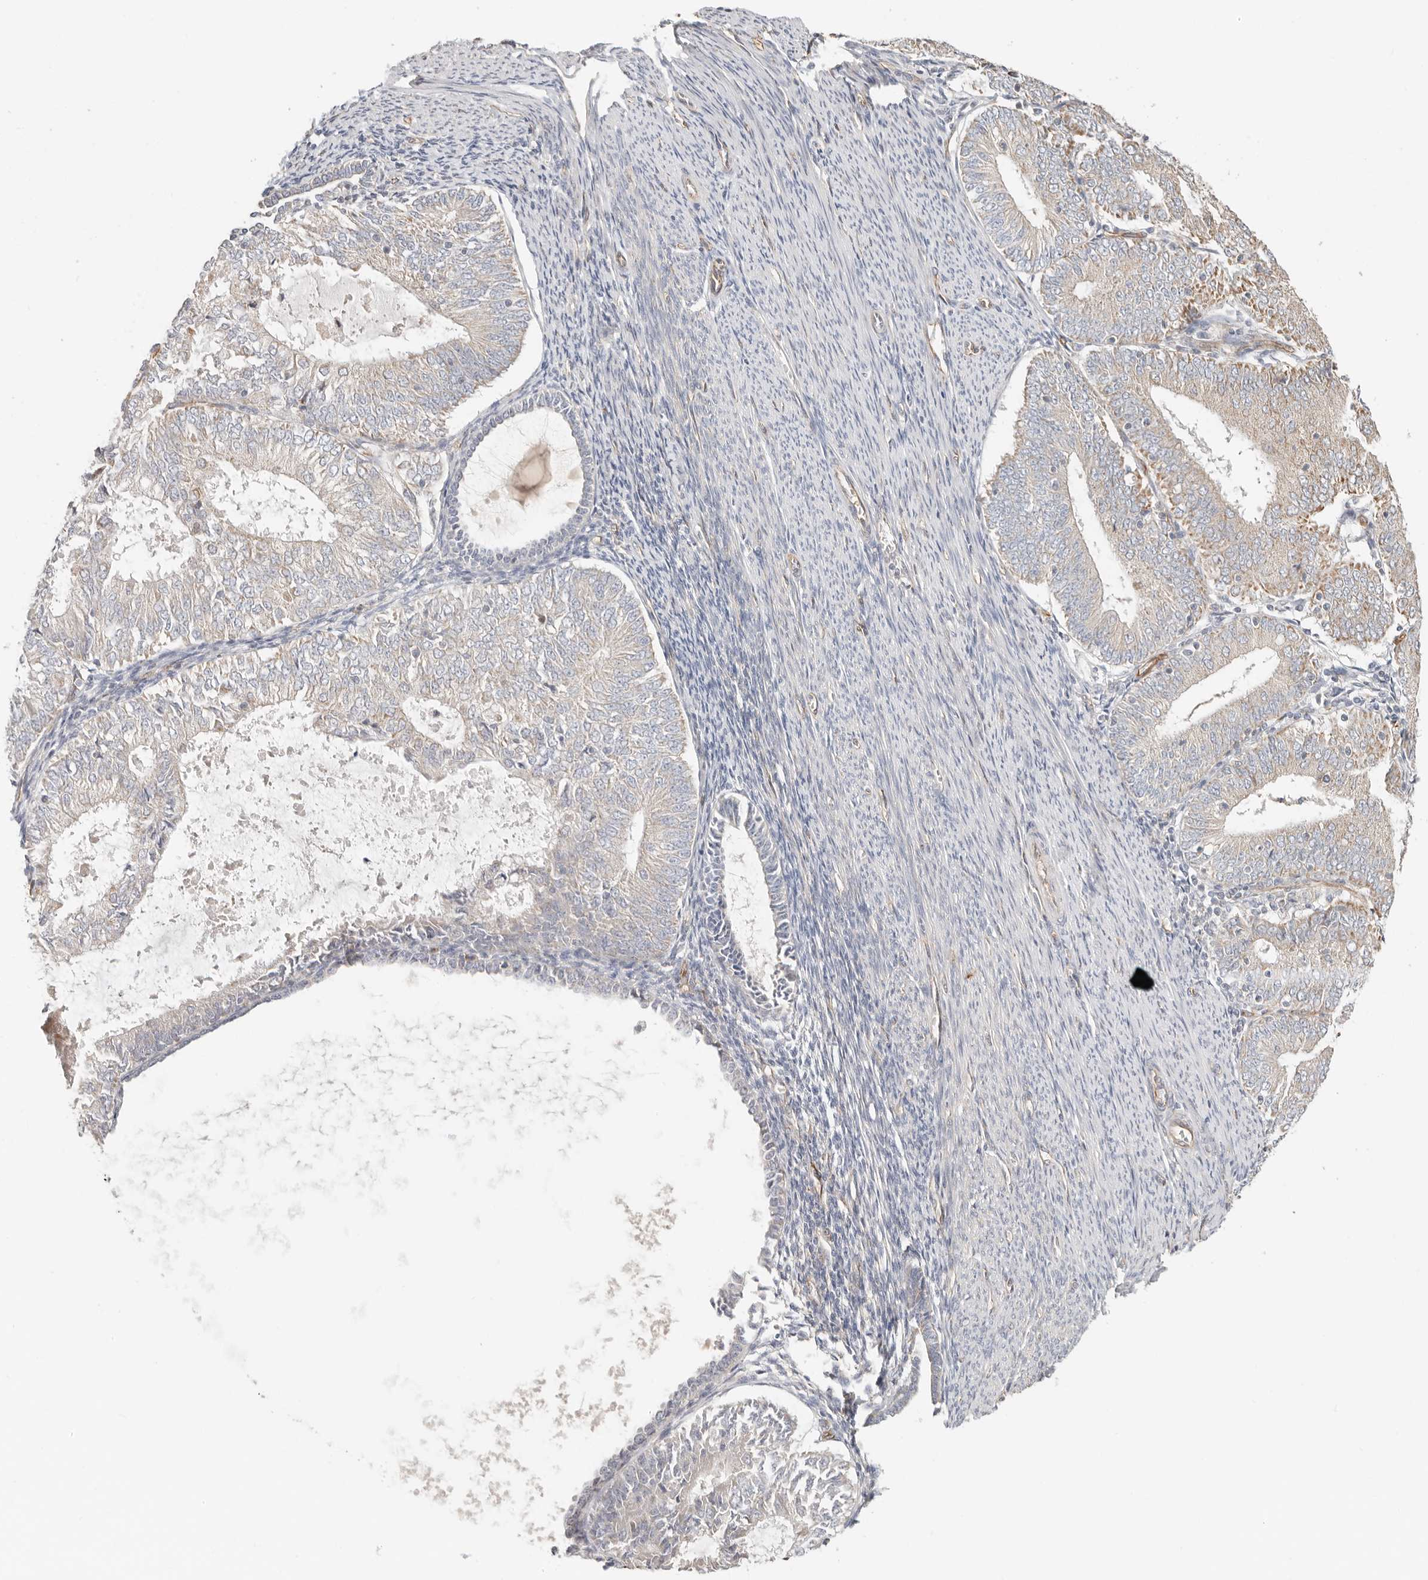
{"staining": {"intensity": "weak", "quantity": "25%-75%", "location": "cytoplasmic/membranous"}, "tissue": "endometrial cancer", "cell_type": "Tumor cells", "image_type": "cancer", "snomed": [{"axis": "morphology", "description": "Adenocarcinoma, NOS"}, {"axis": "topography", "description": "Endometrium"}], "caption": "Brown immunohistochemical staining in endometrial cancer (adenocarcinoma) reveals weak cytoplasmic/membranous staining in about 25%-75% of tumor cells. Using DAB (brown) and hematoxylin (blue) stains, captured at high magnification using brightfield microscopy.", "gene": "SPRING1", "patient": {"sex": "female", "age": 57}}